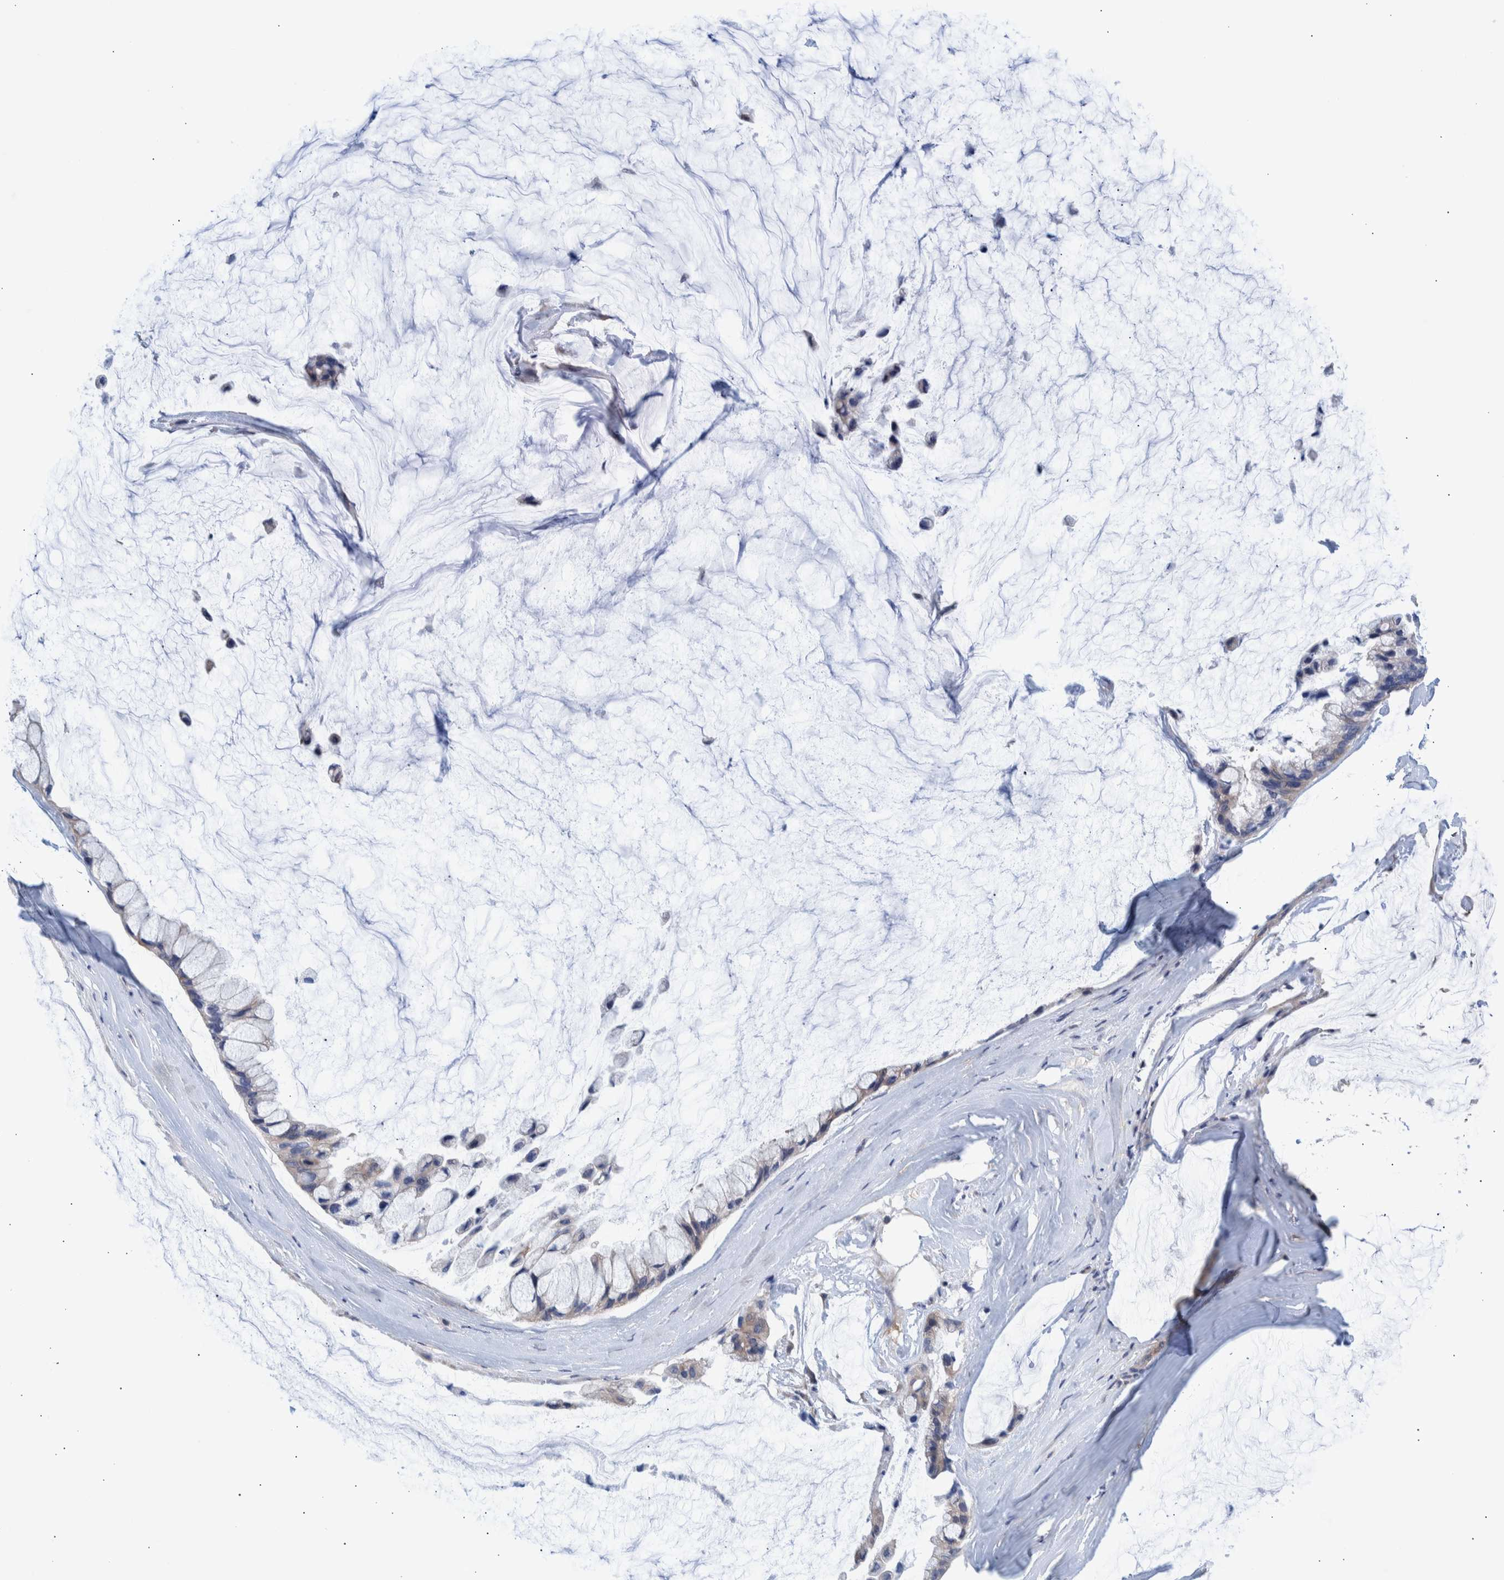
{"staining": {"intensity": "weak", "quantity": ">75%", "location": "cytoplasmic/membranous"}, "tissue": "ovarian cancer", "cell_type": "Tumor cells", "image_type": "cancer", "snomed": [{"axis": "morphology", "description": "Cystadenocarcinoma, mucinous, NOS"}, {"axis": "topography", "description": "Ovary"}], "caption": "Protein analysis of ovarian cancer tissue reveals weak cytoplasmic/membranous staining in about >75% of tumor cells.", "gene": "PPP3CC", "patient": {"sex": "female", "age": 39}}